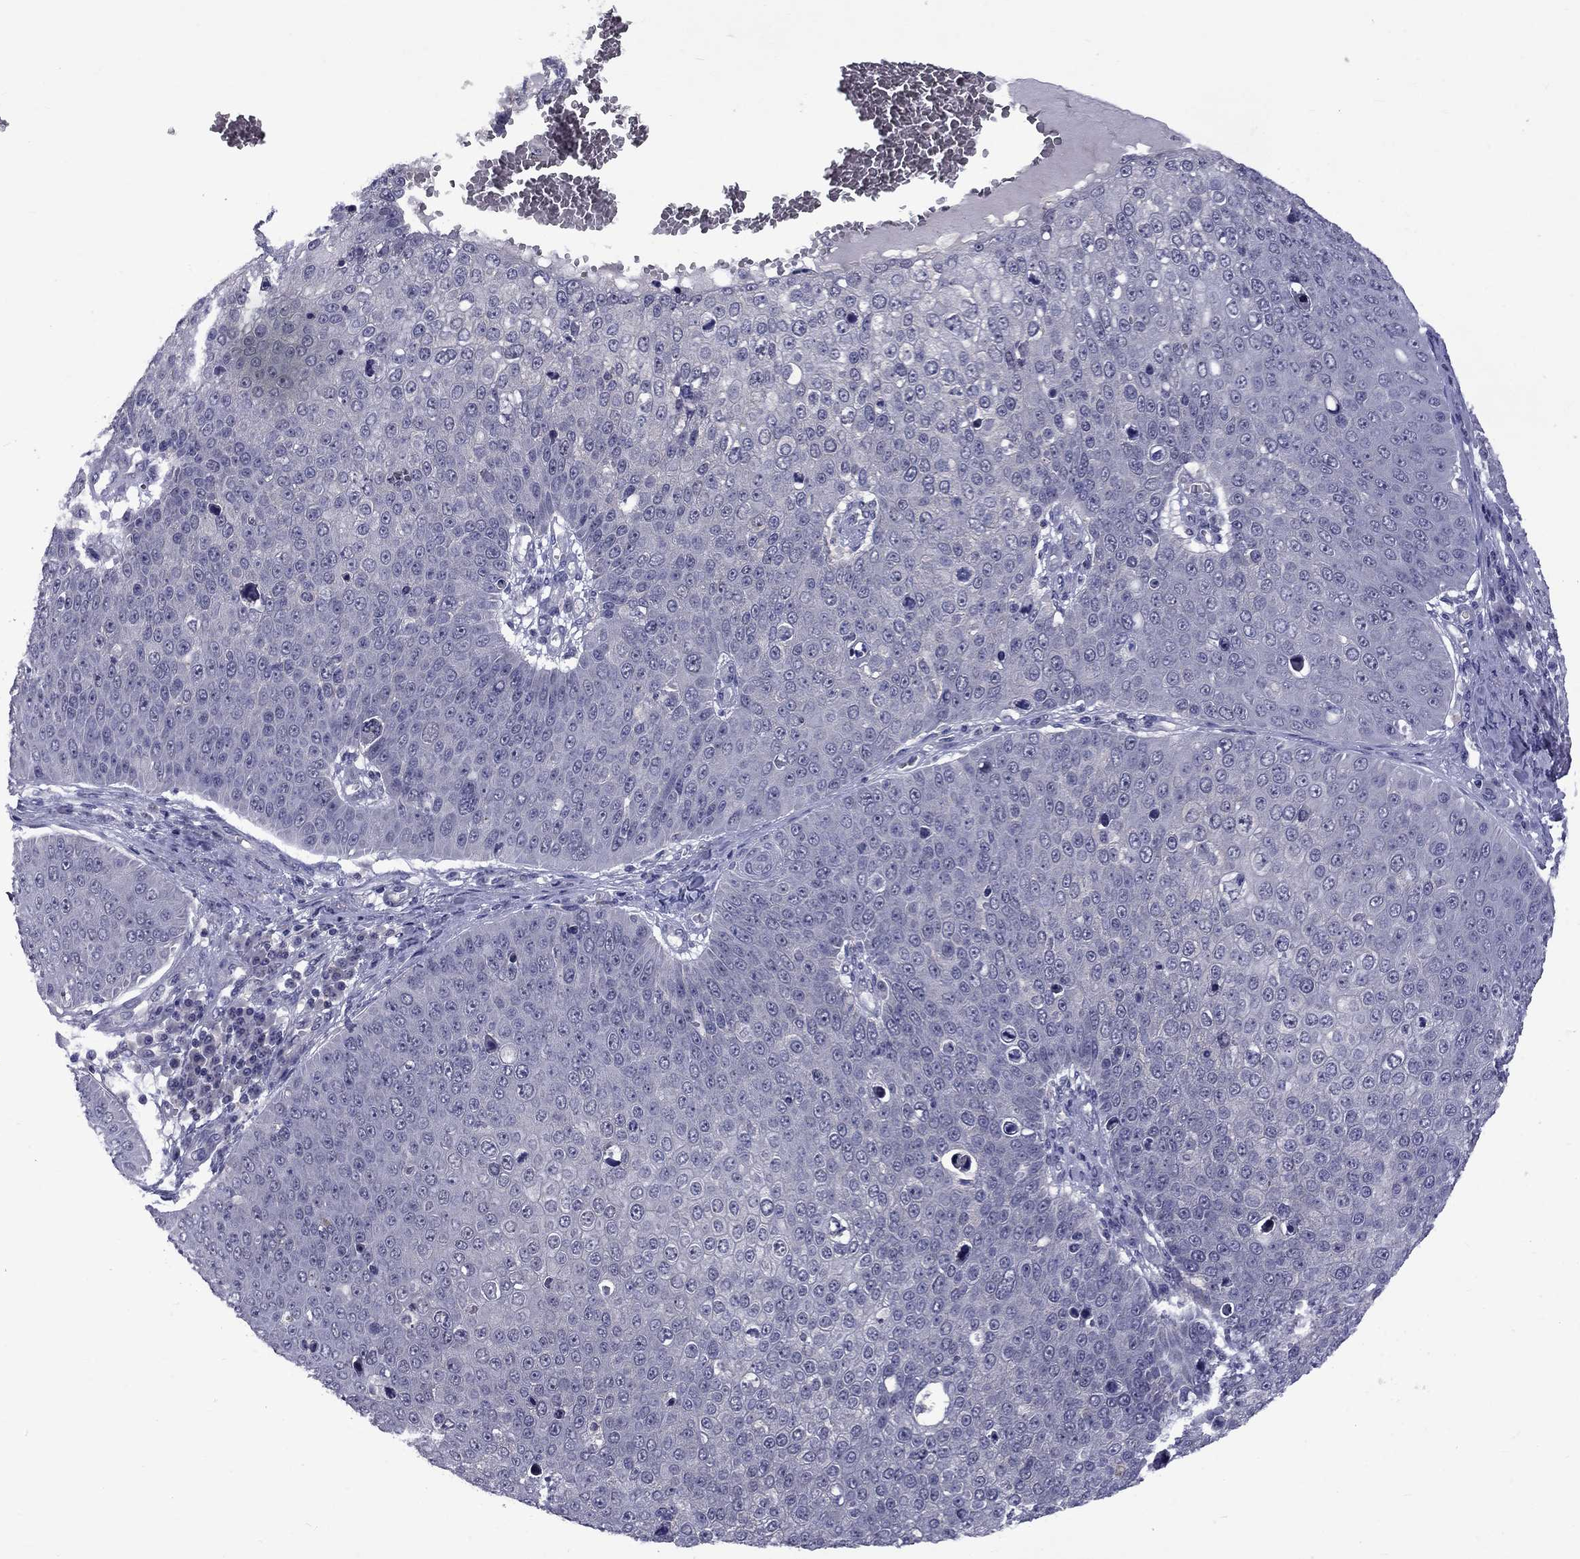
{"staining": {"intensity": "negative", "quantity": "none", "location": "none"}, "tissue": "skin cancer", "cell_type": "Tumor cells", "image_type": "cancer", "snomed": [{"axis": "morphology", "description": "Squamous cell carcinoma, NOS"}, {"axis": "topography", "description": "Skin"}], "caption": "Immunohistochemical staining of skin cancer (squamous cell carcinoma) reveals no significant positivity in tumor cells.", "gene": "SNTA1", "patient": {"sex": "male", "age": 71}}